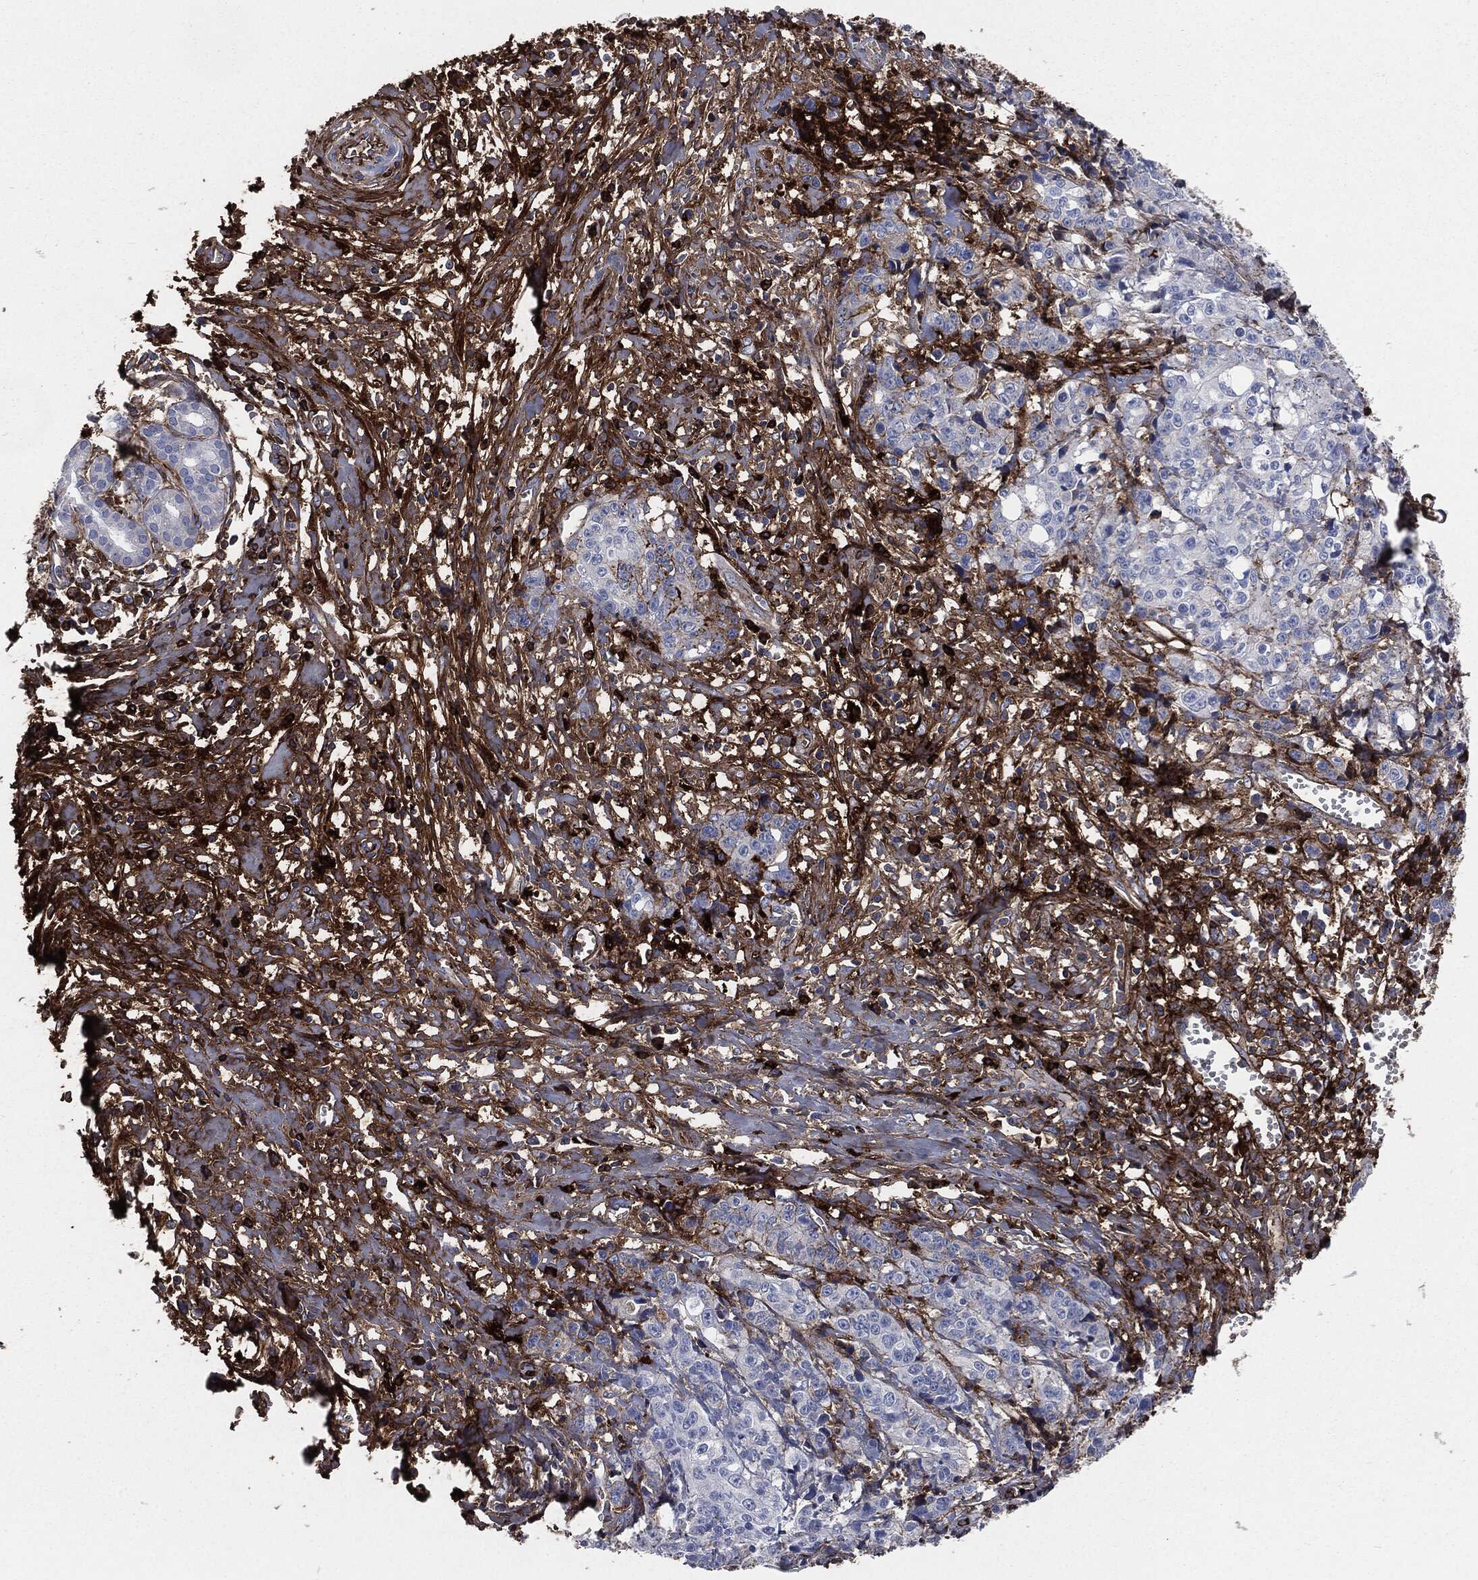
{"staining": {"intensity": "negative", "quantity": "none", "location": "none"}, "tissue": "pancreatic cancer", "cell_type": "Tumor cells", "image_type": "cancer", "snomed": [{"axis": "morphology", "description": "Adenocarcinoma, NOS"}, {"axis": "topography", "description": "Pancreas"}], "caption": "The immunohistochemistry image has no significant positivity in tumor cells of pancreatic cancer (adenocarcinoma) tissue.", "gene": "APOB", "patient": {"sex": "male", "age": 64}}